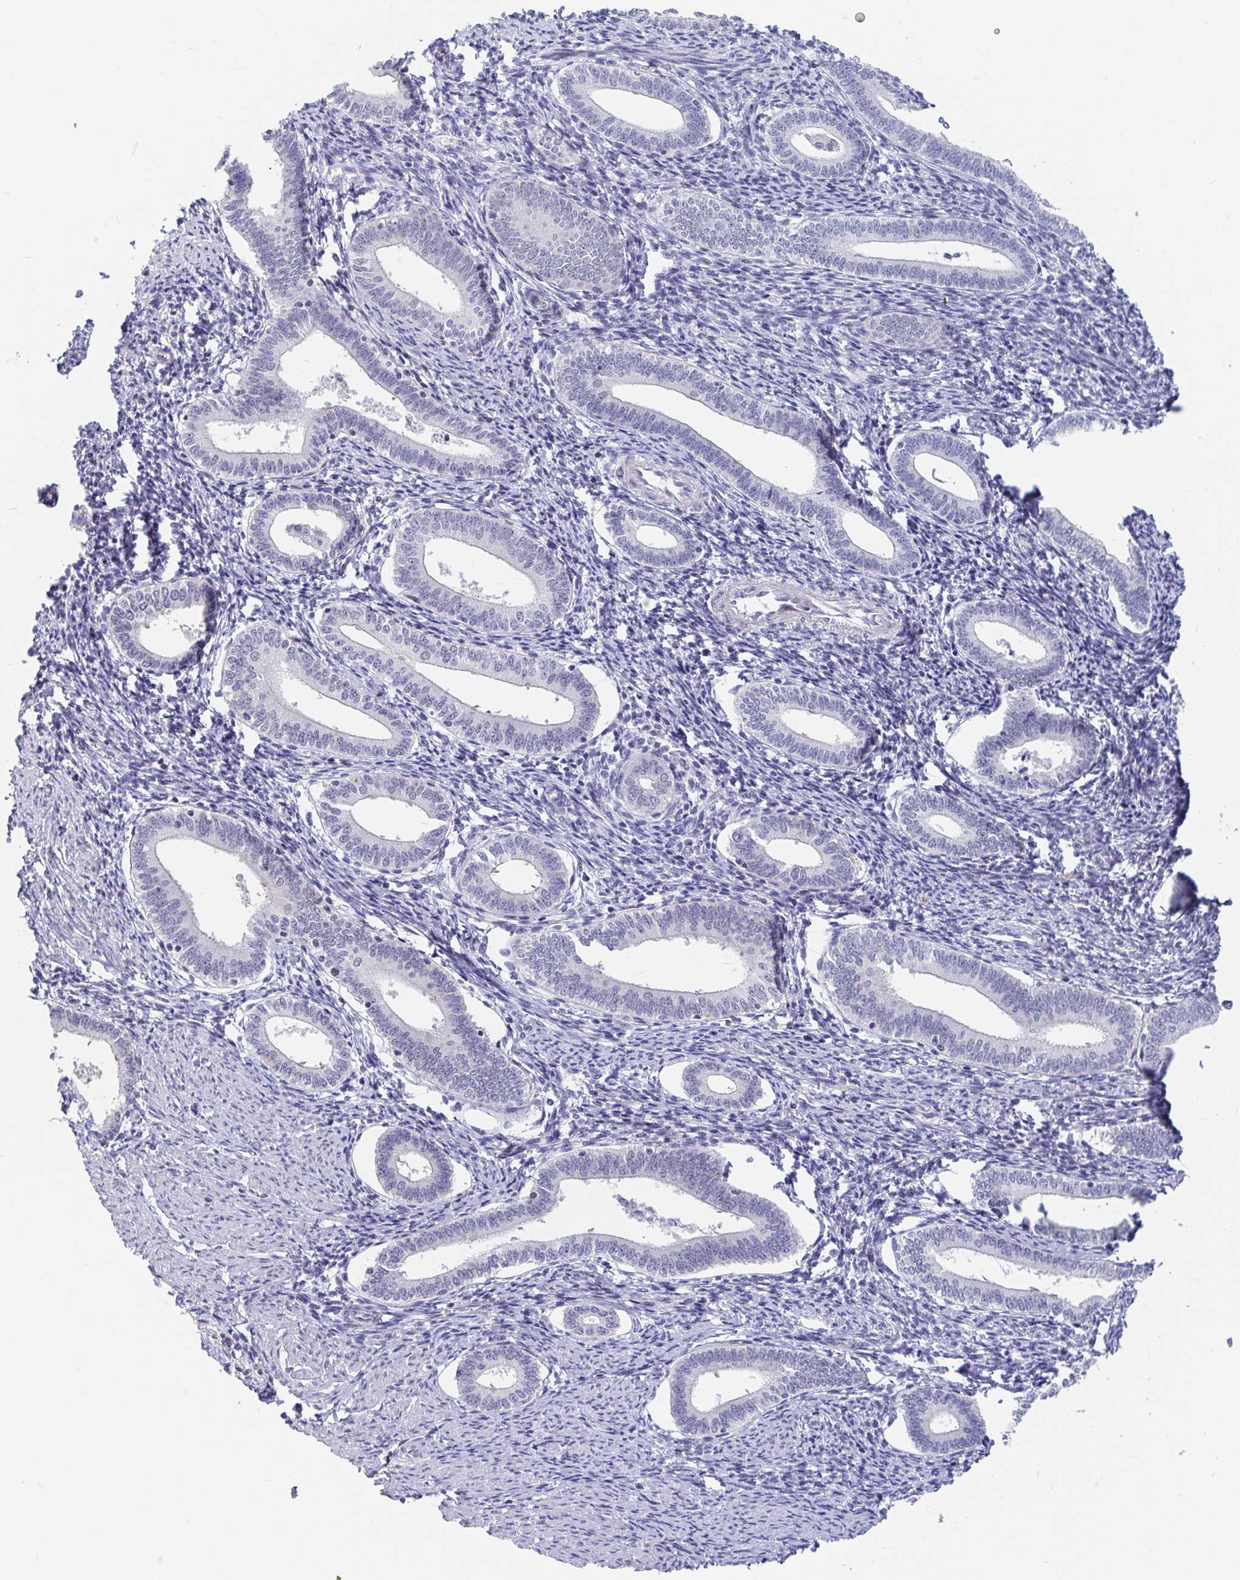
{"staining": {"intensity": "negative", "quantity": "none", "location": "none"}, "tissue": "endometrium", "cell_type": "Cells in endometrial stroma", "image_type": "normal", "snomed": [{"axis": "morphology", "description": "Normal tissue, NOS"}, {"axis": "topography", "description": "Endometrium"}], "caption": "High magnification brightfield microscopy of normal endometrium stained with DAB (3,3'-diaminobenzidine) (brown) and counterstained with hematoxylin (blue): cells in endometrial stroma show no significant positivity.", "gene": "FAM156A", "patient": {"sex": "female", "age": 41}}